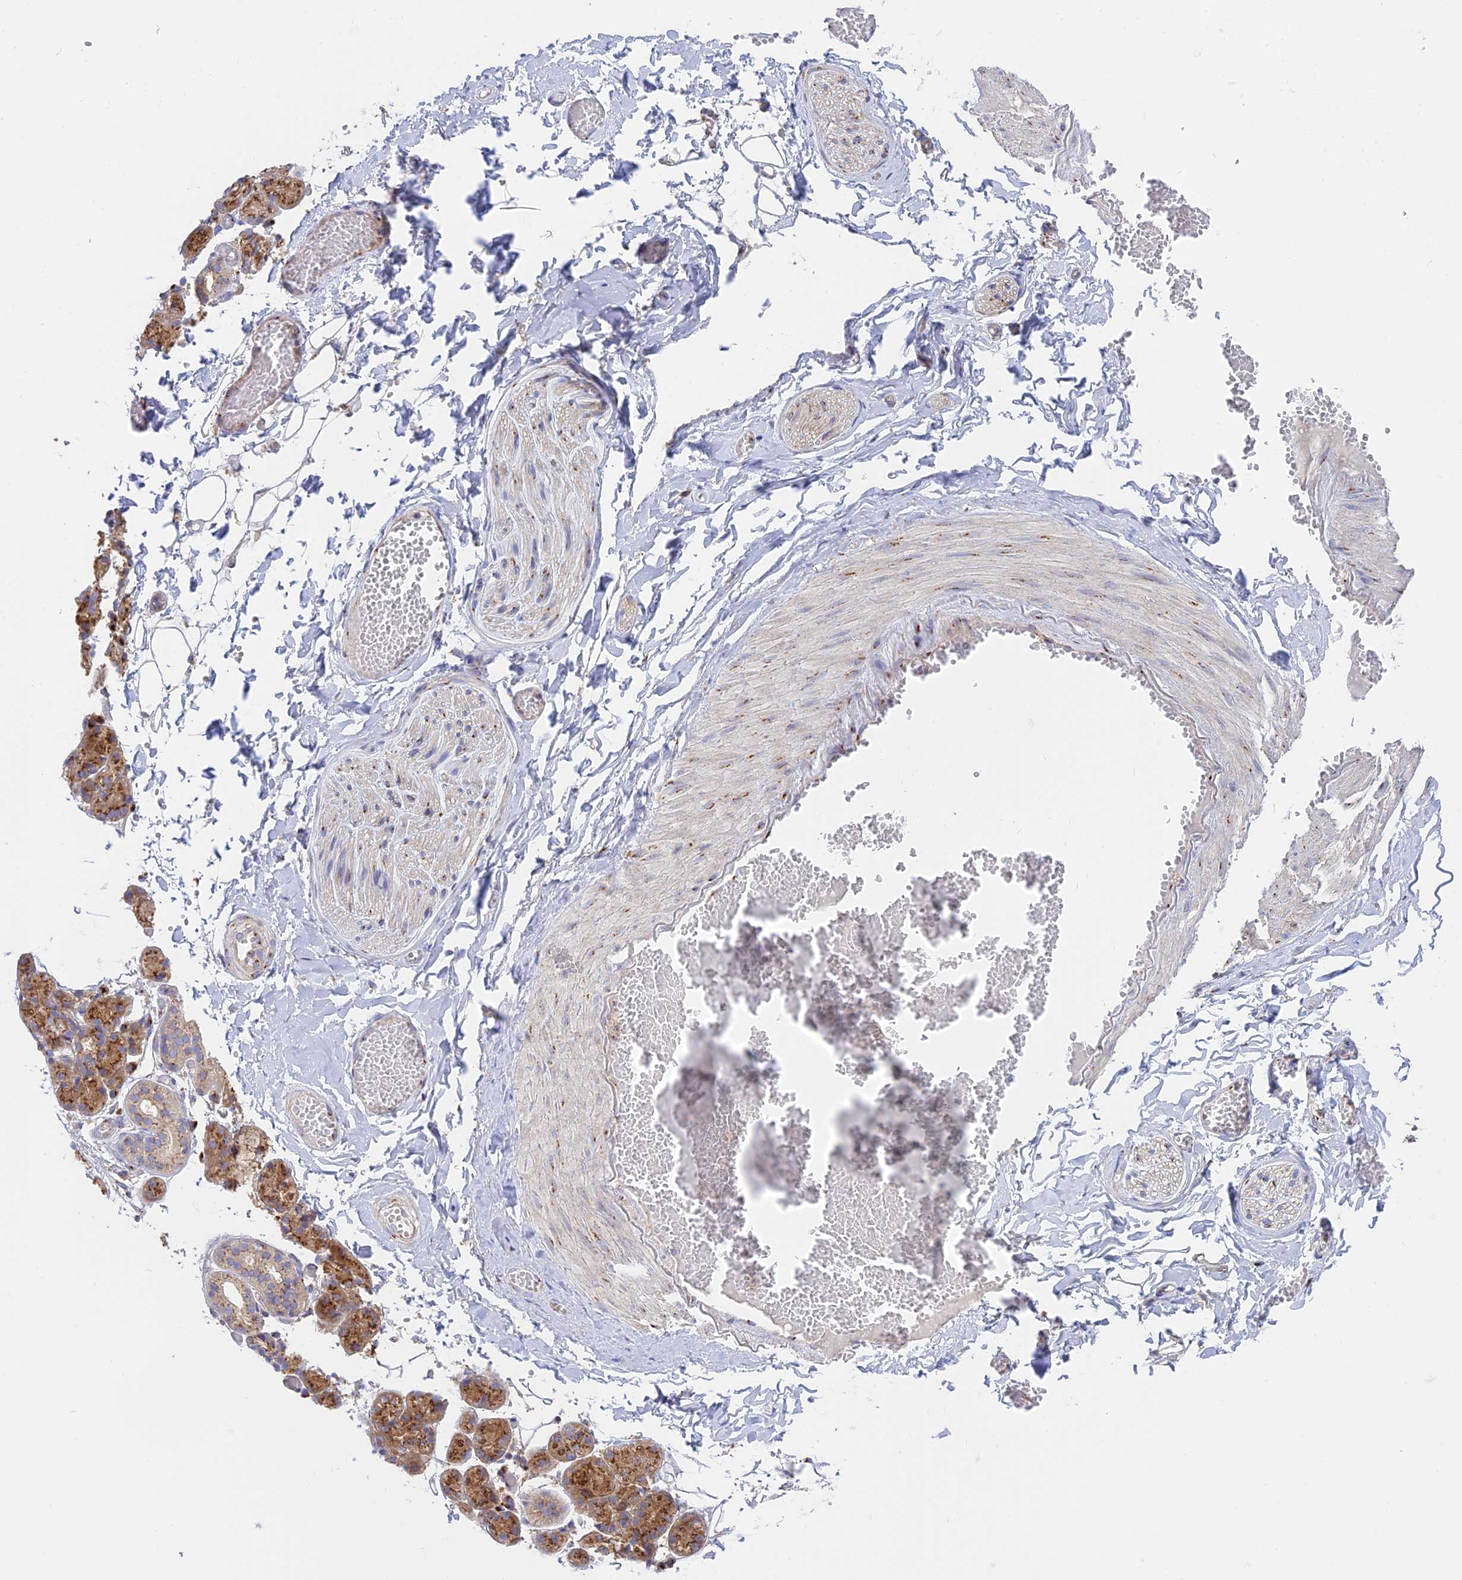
{"staining": {"intensity": "strong", "quantity": "25%-75%", "location": "cytoplasmic/membranous"}, "tissue": "salivary gland", "cell_type": "Glandular cells", "image_type": "normal", "snomed": [{"axis": "morphology", "description": "Normal tissue, NOS"}, {"axis": "topography", "description": "Salivary gland"}], "caption": "The immunohistochemical stain shows strong cytoplasmic/membranous expression in glandular cells of normal salivary gland. (DAB (3,3'-diaminobenzidine) = brown stain, brightfield microscopy at high magnification).", "gene": "GOLGA3", "patient": {"sex": "male", "age": 63}}